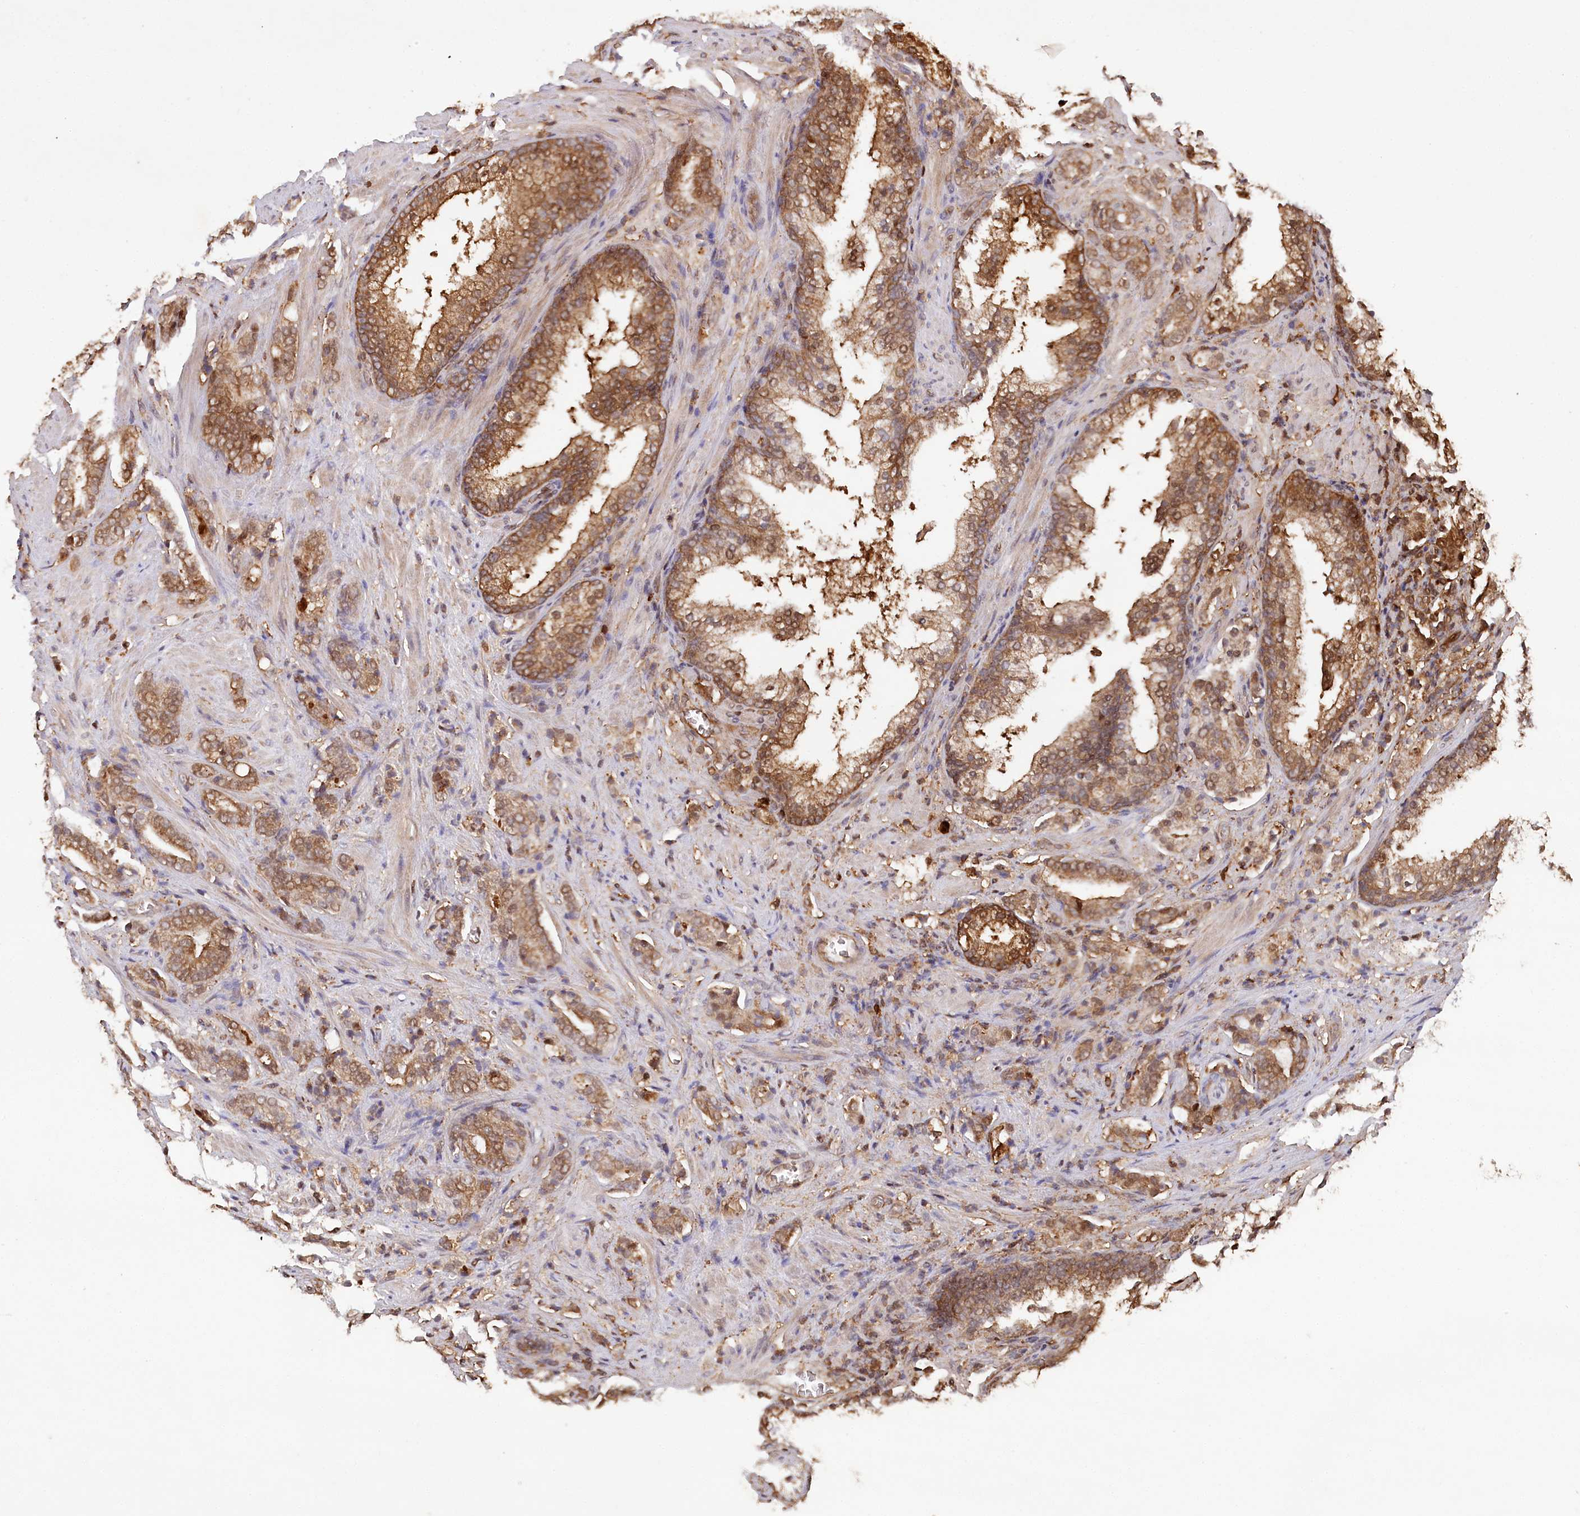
{"staining": {"intensity": "moderate", "quantity": ">75%", "location": "cytoplasmic/membranous"}, "tissue": "prostate cancer", "cell_type": "Tumor cells", "image_type": "cancer", "snomed": [{"axis": "morphology", "description": "Adenocarcinoma, High grade"}, {"axis": "topography", "description": "Prostate"}], "caption": "The immunohistochemical stain shows moderate cytoplasmic/membranous staining in tumor cells of prostate high-grade adenocarcinoma tissue. (brown staining indicates protein expression, while blue staining denotes nuclei).", "gene": "LSG1", "patient": {"sex": "male", "age": 57}}